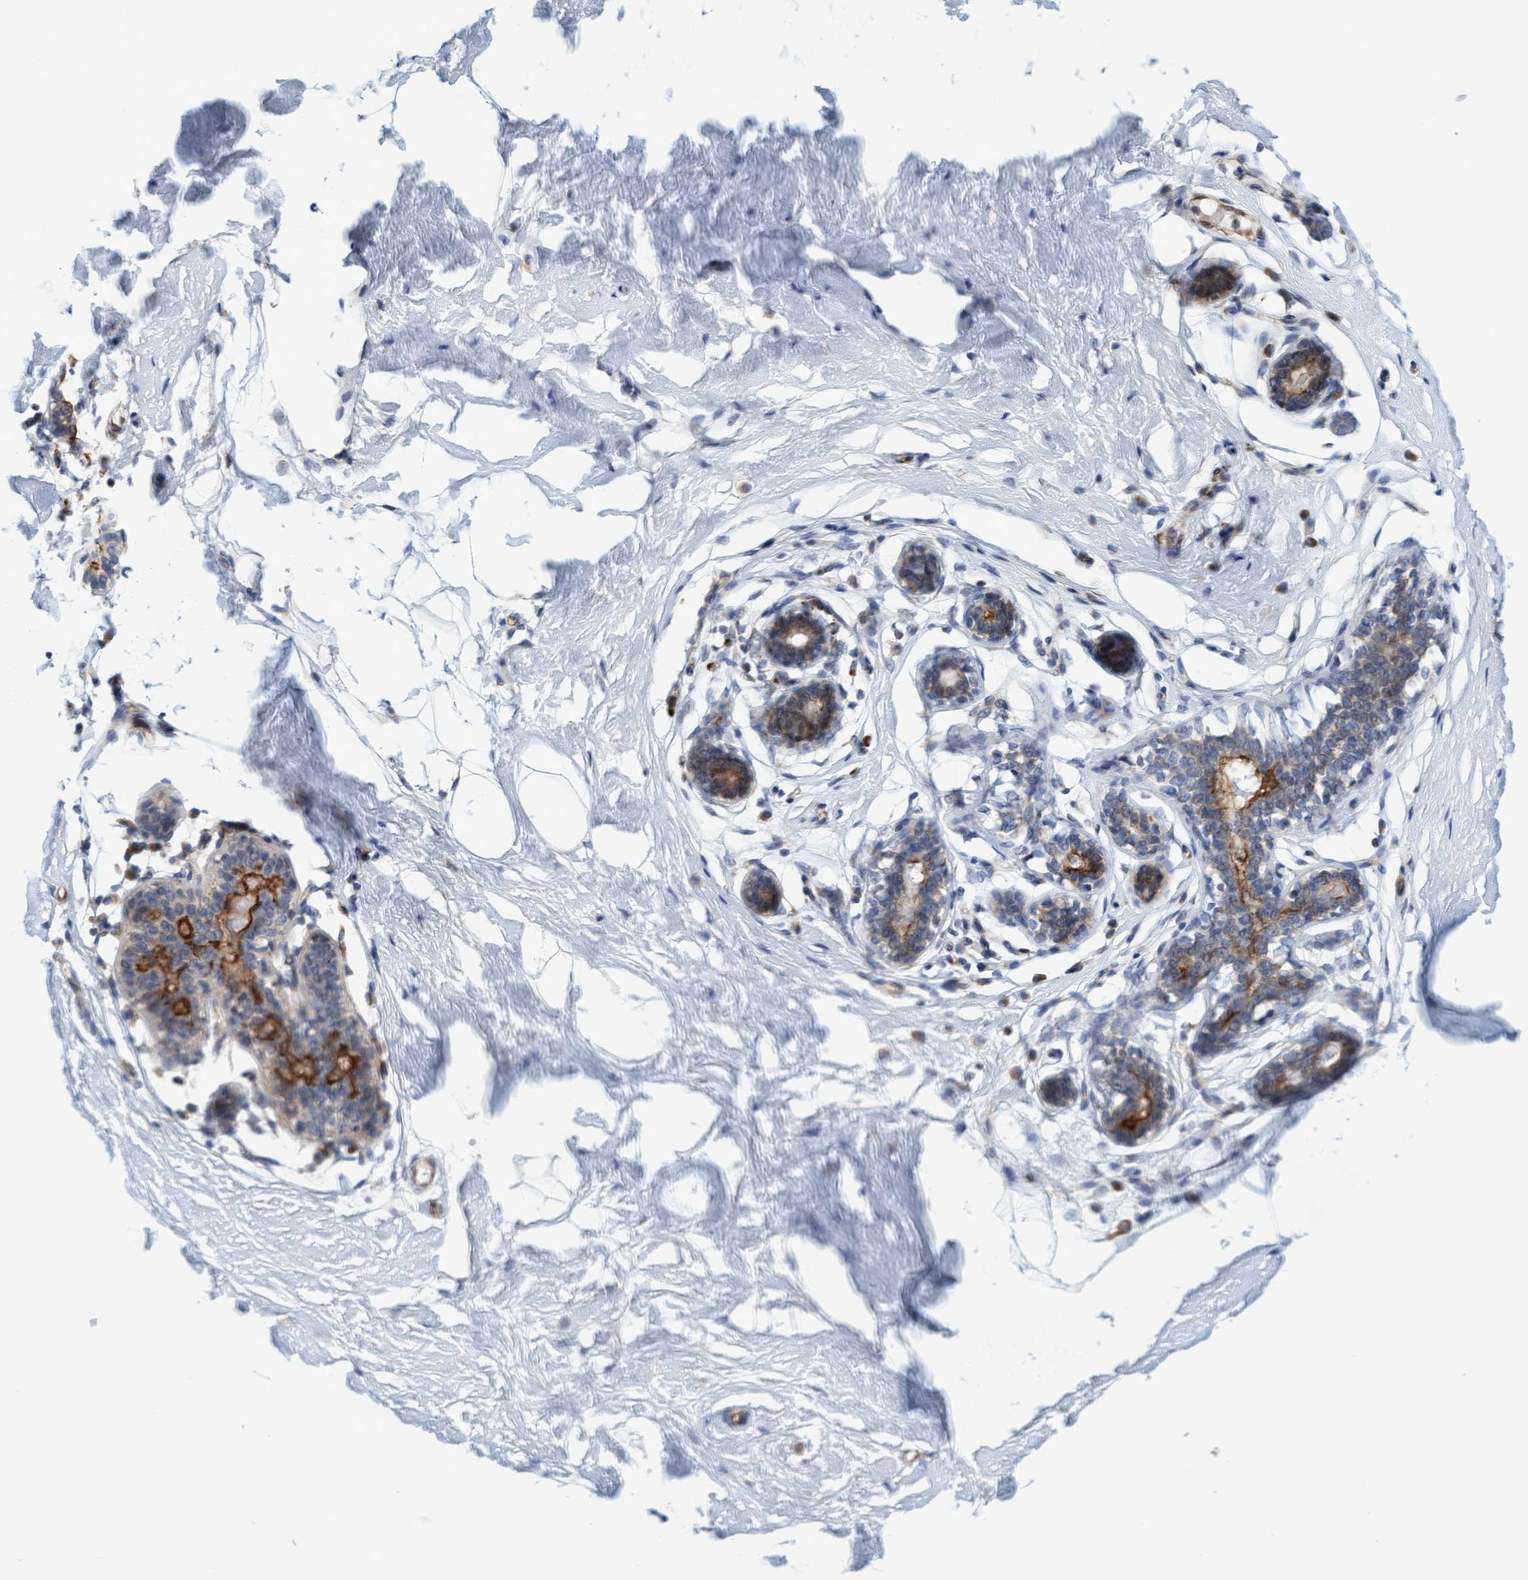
{"staining": {"intensity": "negative", "quantity": "none", "location": "none"}, "tissue": "breast", "cell_type": "Adipocytes", "image_type": "normal", "snomed": [{"axis": "morphology", "description": "Normal tissue, NOS"}, {"axis": "topography", "description": "Breast"}], "caption": "This is a image of IHC staining of unremarkable breast, which shows no staining in adipocytes.", "gene": "SLC28A3", "patient": {"sex": "female", "age": 23}}